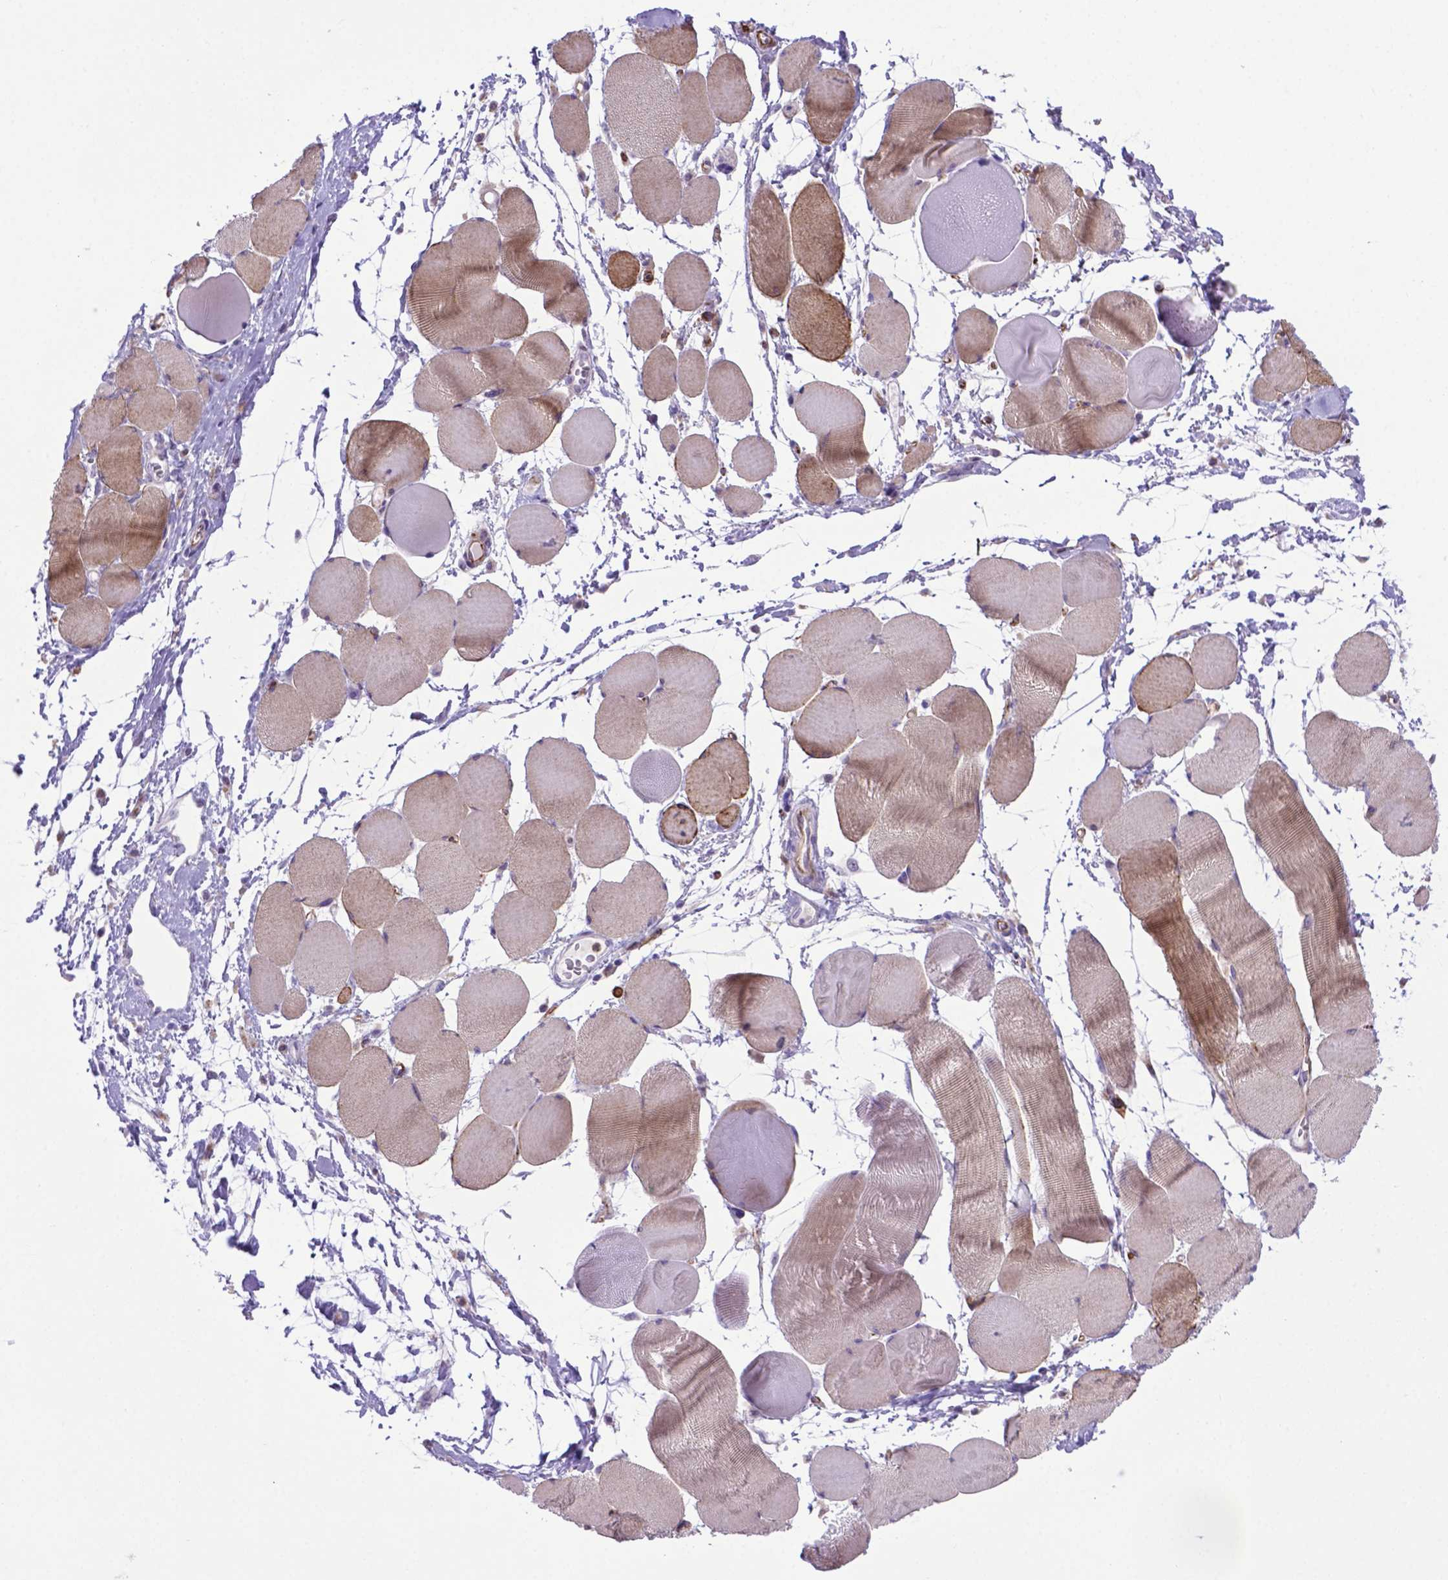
{"staining": {"intensity": "weak", "quantity": "25%-75%", "location": "cytoplasmic/membranous"}, "tissue": "skeletal muscle", "cell_type": "Myocytes", "image_type": "normal", "snomed": [{"axis": "morphology", "description": "Normal tissue, NOS"}, {"axis": "topography", "description": "Skeletal muscle"}], "caption": "Brown immunohistochemical staining in unremarkable human skeletal muscle reveals weak cytoplasmic/membranous staining in about 25%-75% of myocytes.", "gene": "LZTR1", "patient": {"sex": "female", "age": 75}}